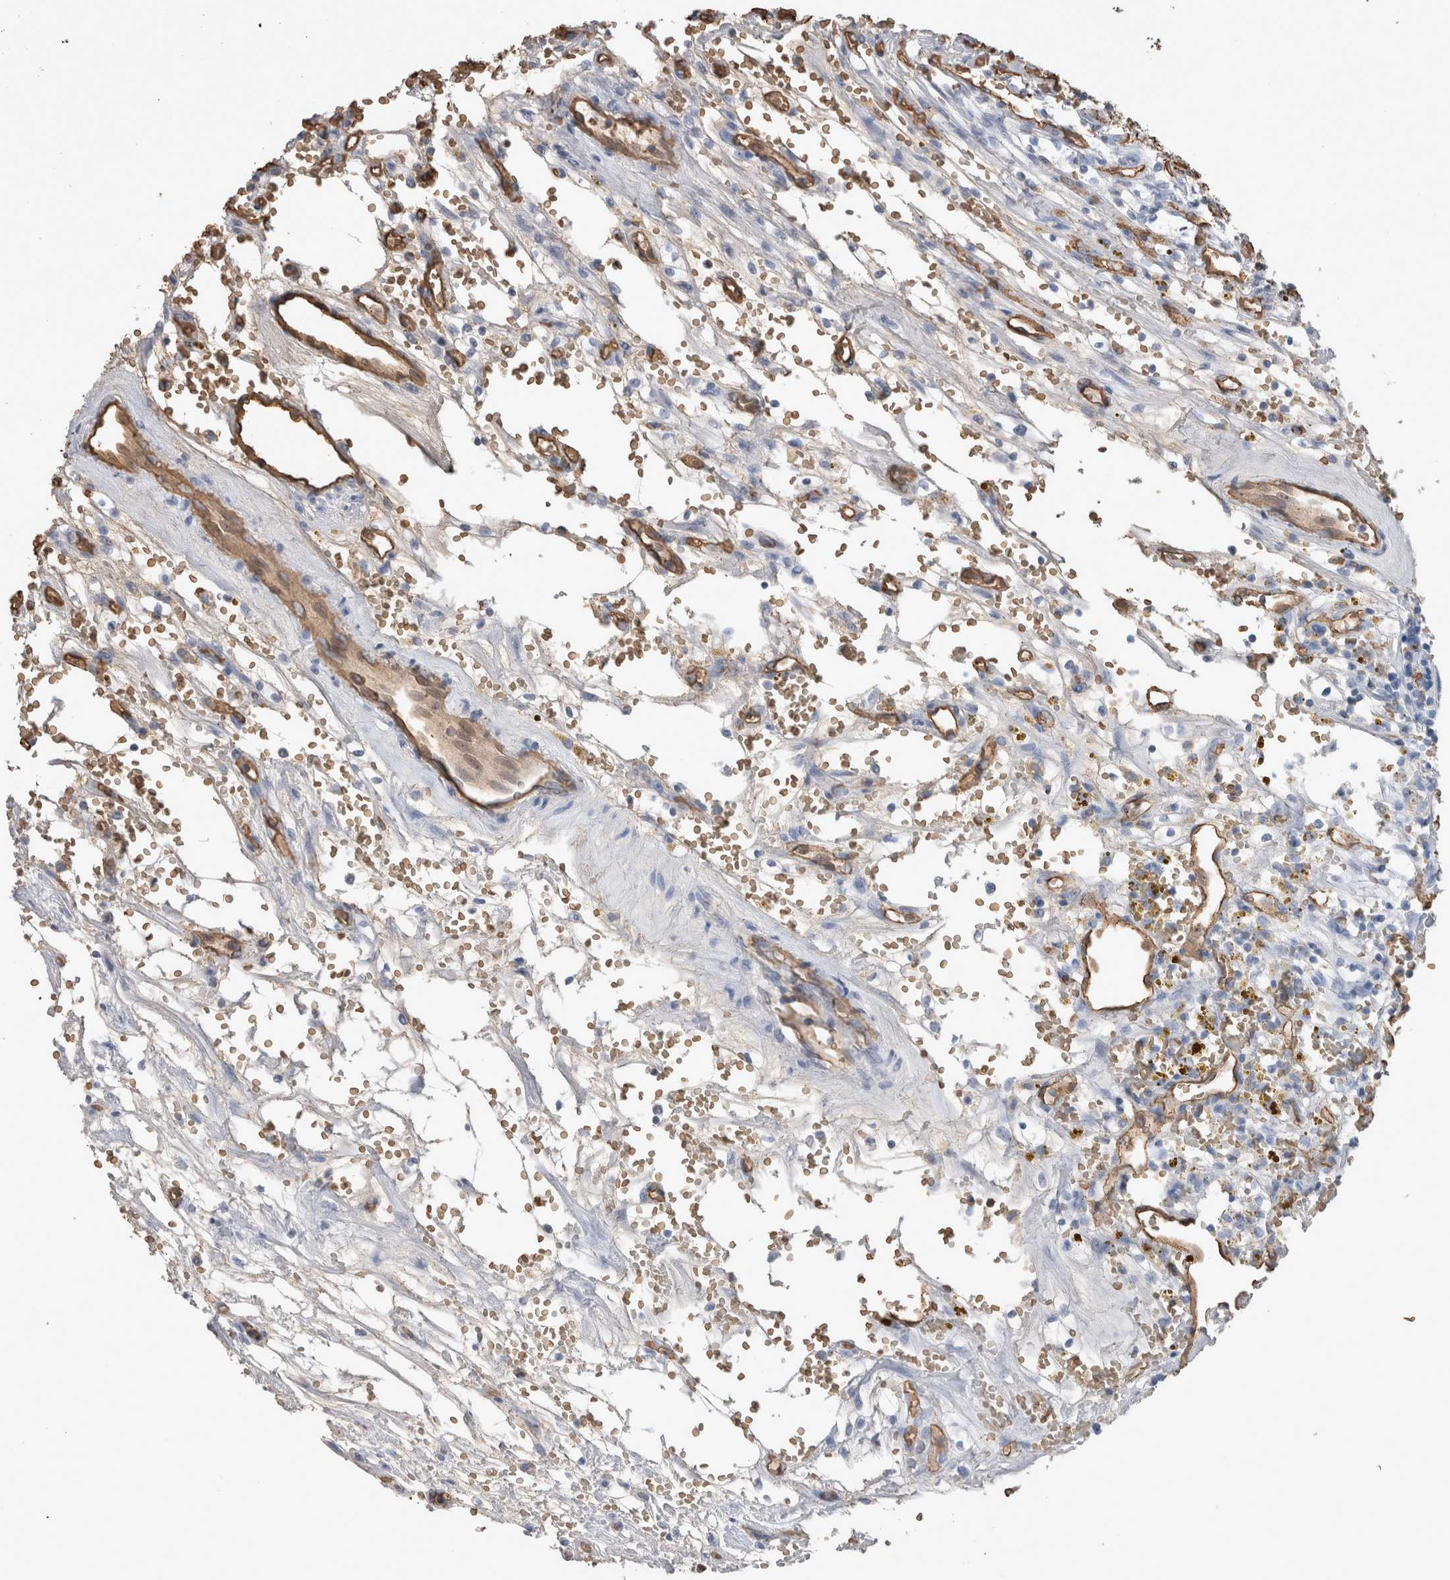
{"staining": {"intensity": "negative", "quantity": "none", "location": "none"}, "tissue": "renal cancer", "cell_type": "Tumor cells", "image_type": "cancer", "snomed": [{"axis": "morphology", "description": "Adenocarcinoma, NOS"}, {"axis": "topography", "description": "Kidney"}], "caption": "The immunohistochemistry image has no significant expression in tumor cells of renal adenocarcinoma tissue.", "gene": "IL17RC", "patient": {"sex": "female", "age": 57}}